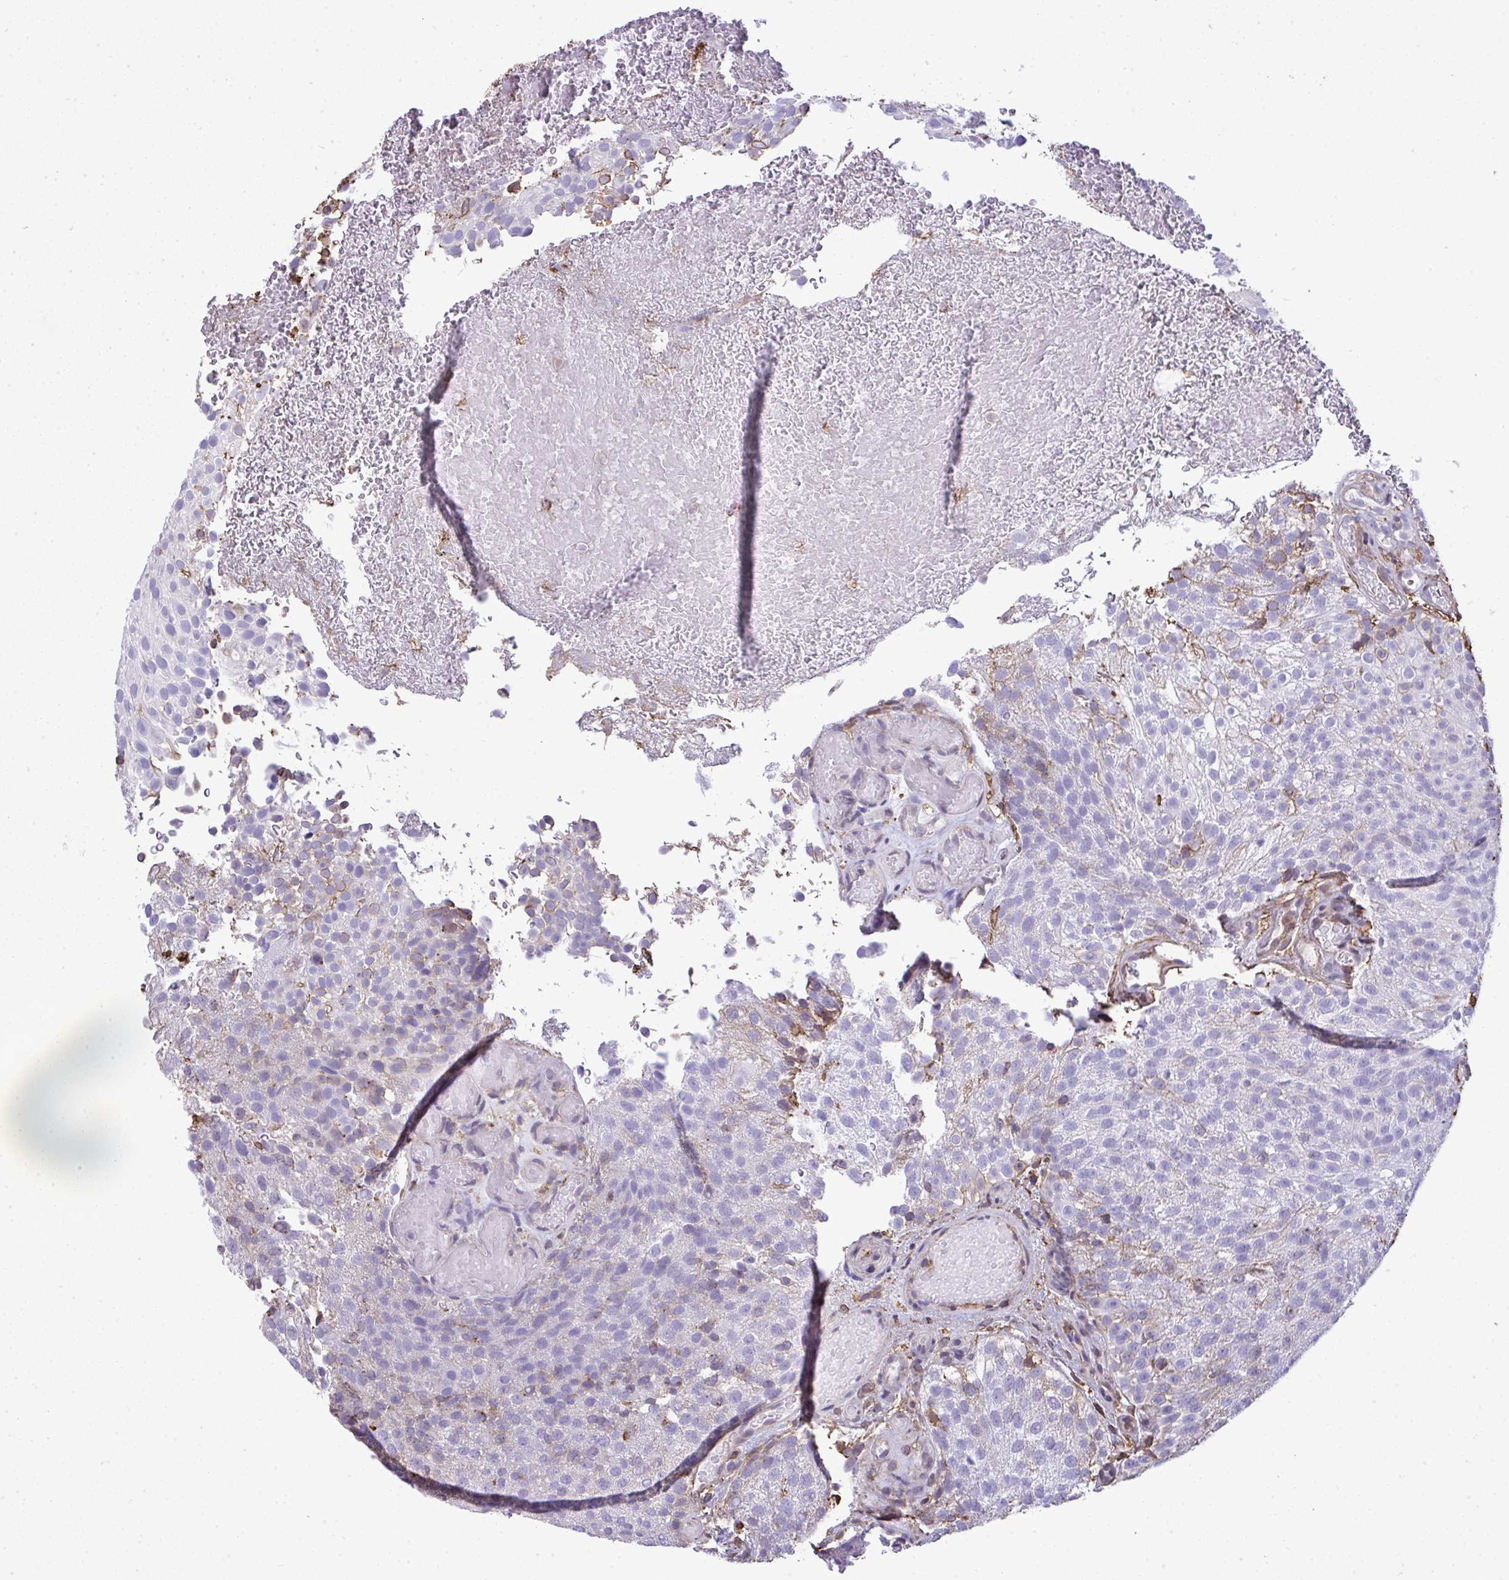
{"staining": {"intensity": "negative", "quantity": "none", "location": "none"}, "tissue": "urothelial cancer", "cell_type": "Tumor cells", "image_type": "cancer", "snomed": [{"axis": "morphology", "description": "Urothelial carcinoma, Low grade"}, {"axis": "topography", "description": "Urinary bladder"}], "caption": "There is no significant staining in tumor cells of urothelial carcinoma (low-grade).", "gene": "ANXA5", "patient": {"sex": "male", "age": 78}}